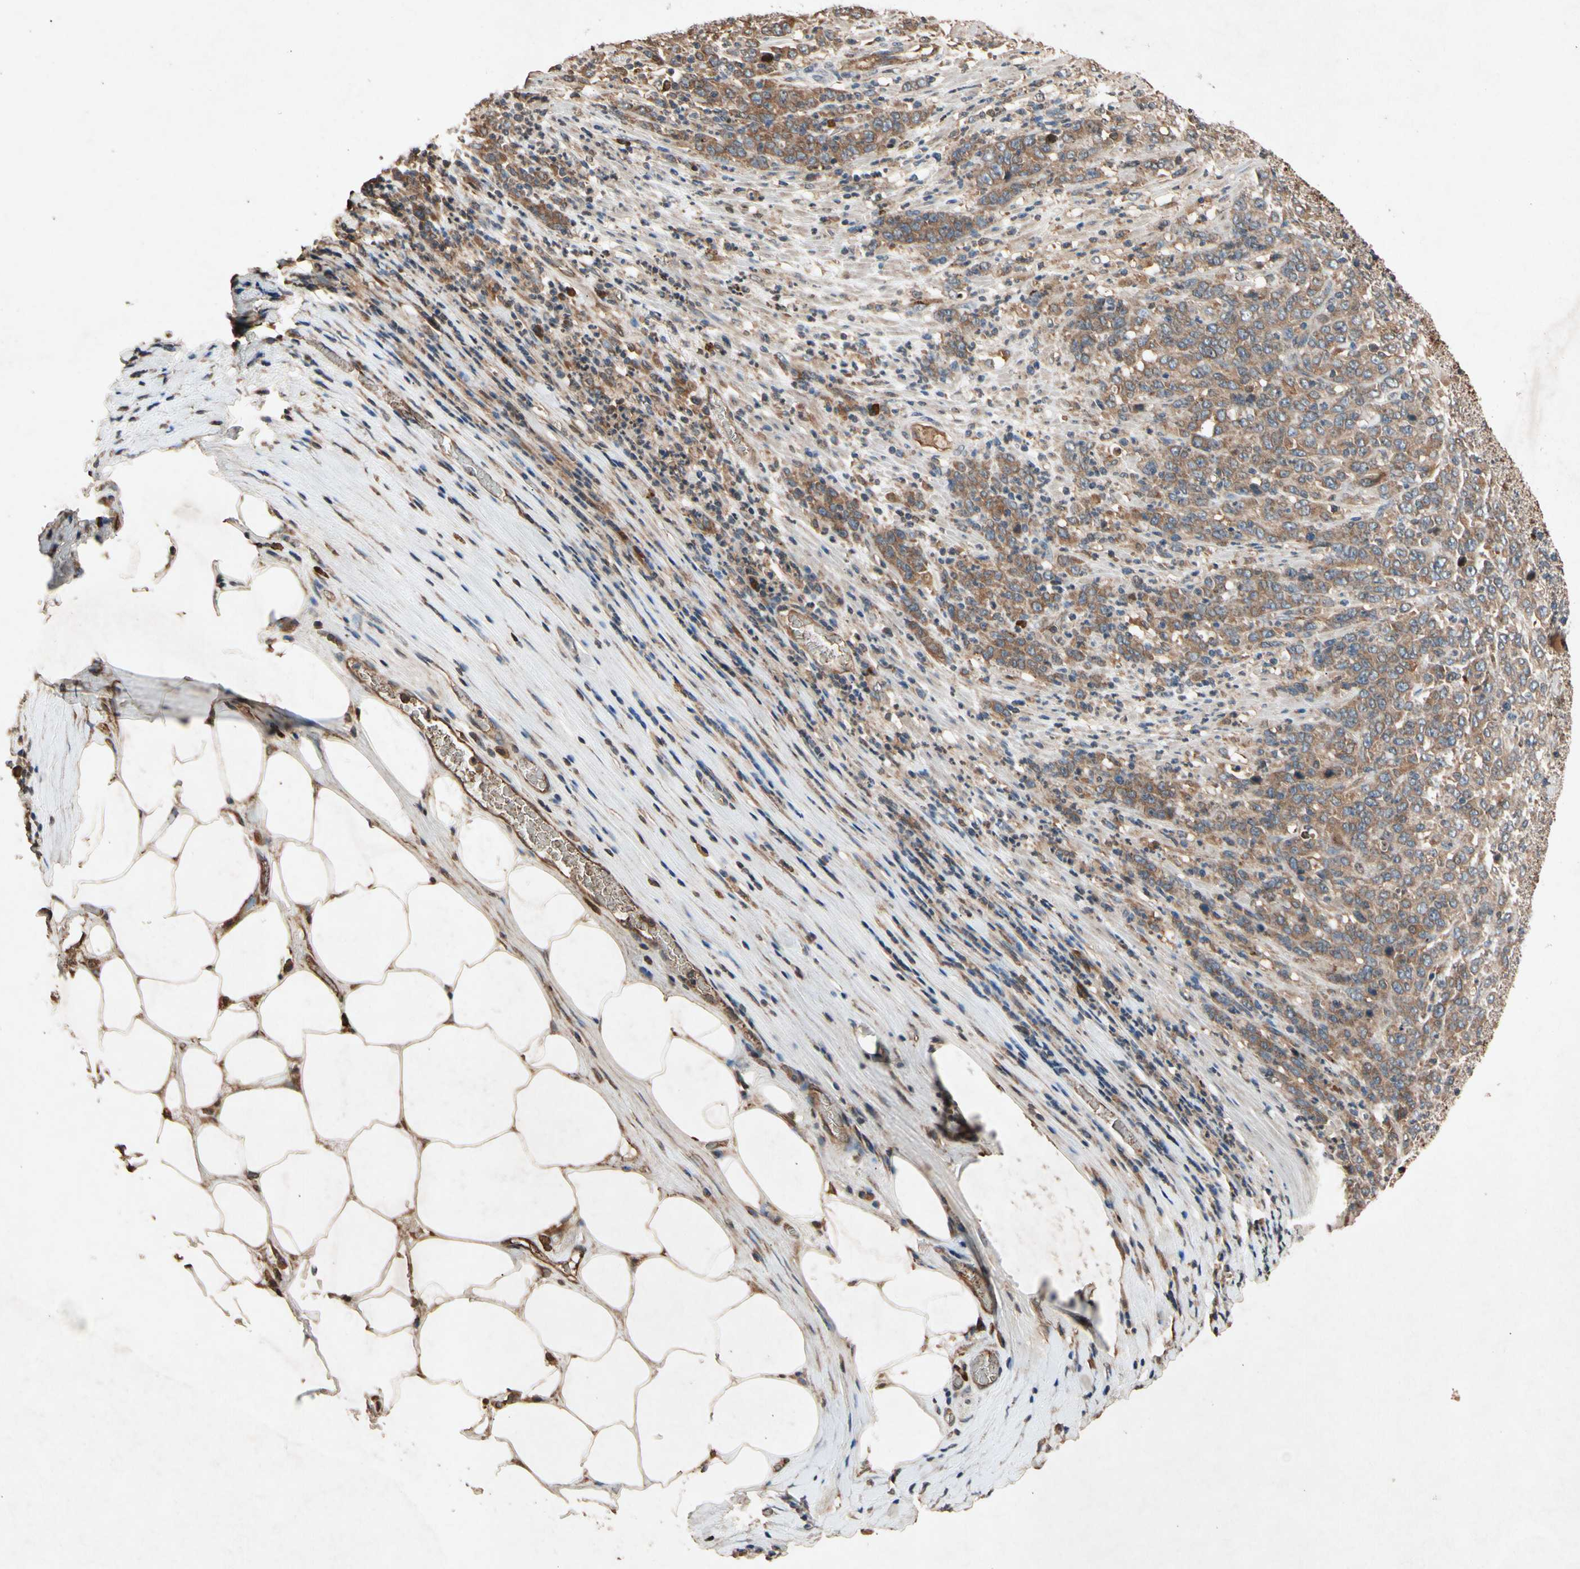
{"staining": {"intensity": "moderate", "quantity": ">75%", "location": "cytoplasmic/membranous"}, "tissue": "stomach cancer", "cell_type": "Tumor cells", "image_type": "cancer", "snomed": [{"axis": "morphology", "description": "Adenocarcinoma, NOS"}, {"axis": "topography", "description": "Stomach, lower"}], "caption": "Adenocarcinoma (stomach) stained with a brown dye exhibits moderate cytoplasmic/membranous positive expression in approximately >75% of tumor cells.", "gene": "PRDX4", "patient": {"sex": "female", "age": 71}}